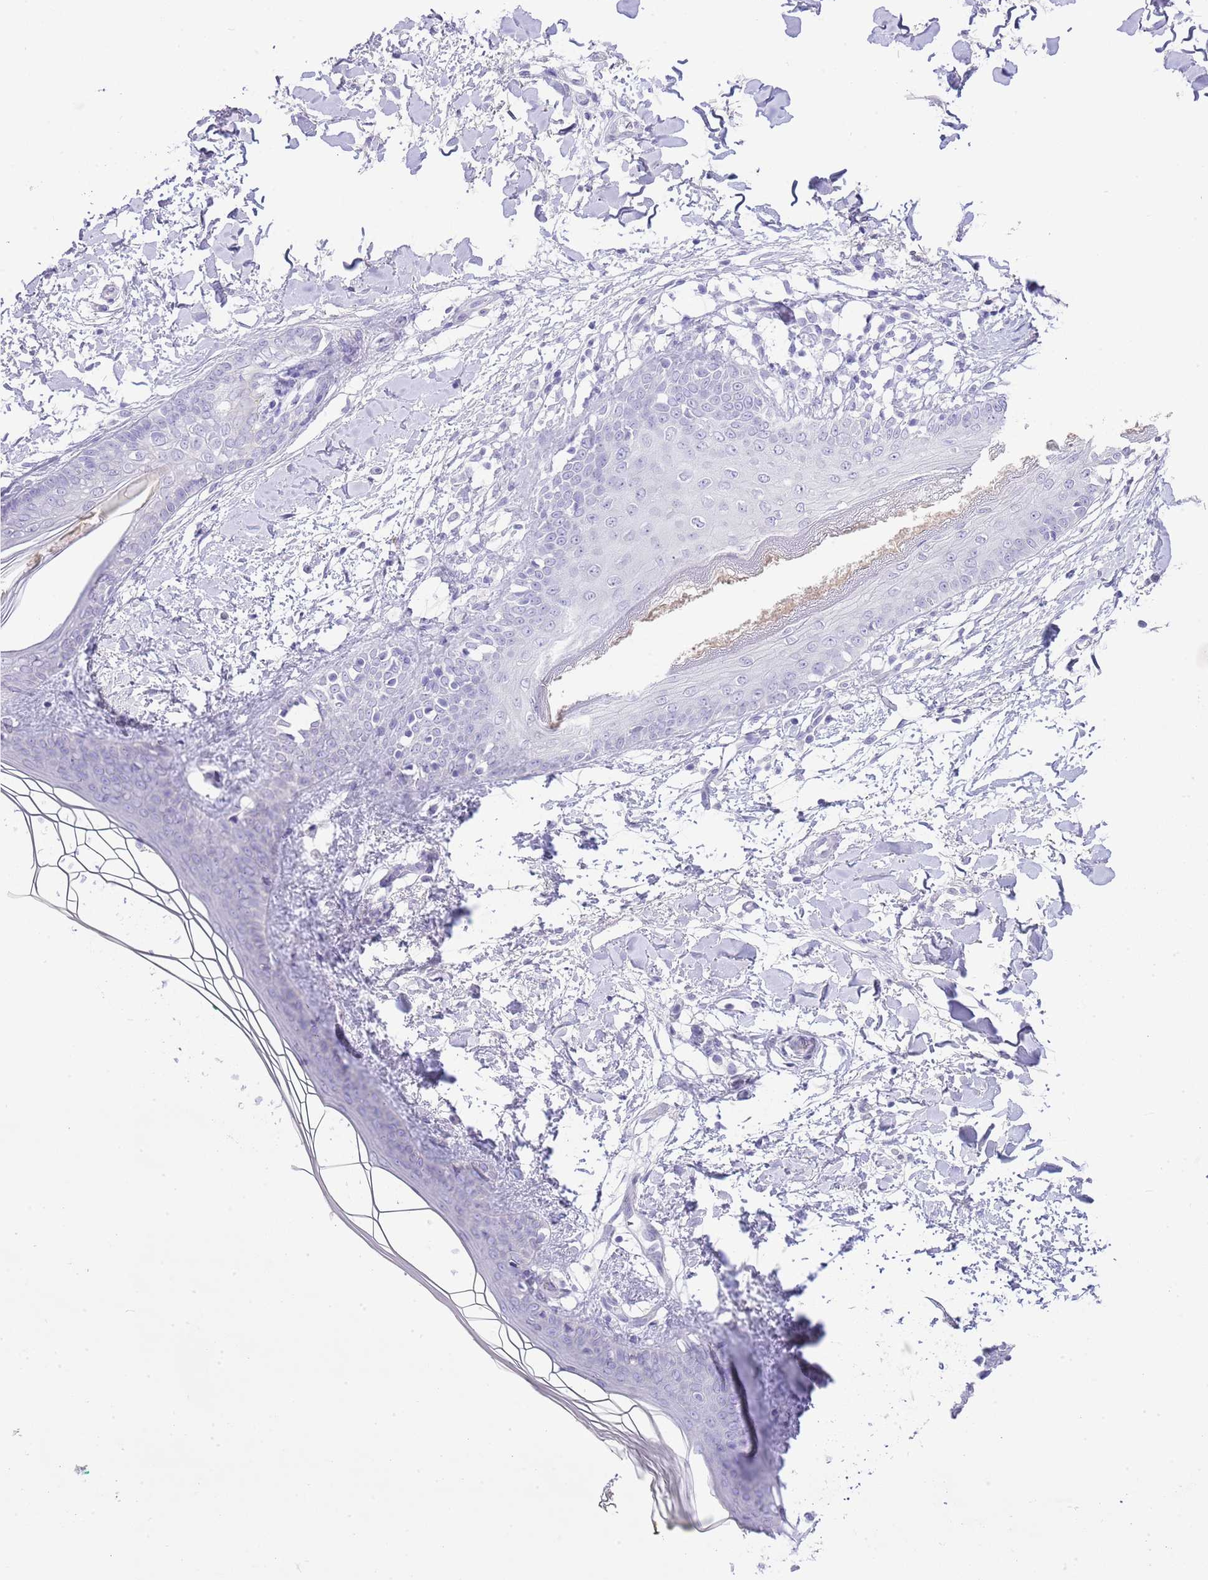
{"staining": {"intensity": "negative", "quantity": "none", "location": "none"}, "tissue": "skin", "cell_type": "Fibroblasts", "image_type": "normal", "snomed": [{"axis": "morphology", "description": "Normal tissue, NOS"}, {"axis": "topography", "description": "Skin"}], "caption": "This is a image of immunohistochemistry (IHC) staining of unremarkable skin, which shows no positivity in fibroblasts. Brightfield microscopy of immunohistochemistry (IHC) stained with DAB (brown) and hematoxylin (blue), captured at high magnification.", "gene": "OR2Z1", "patient": {"sex": "female", "age": 34}}